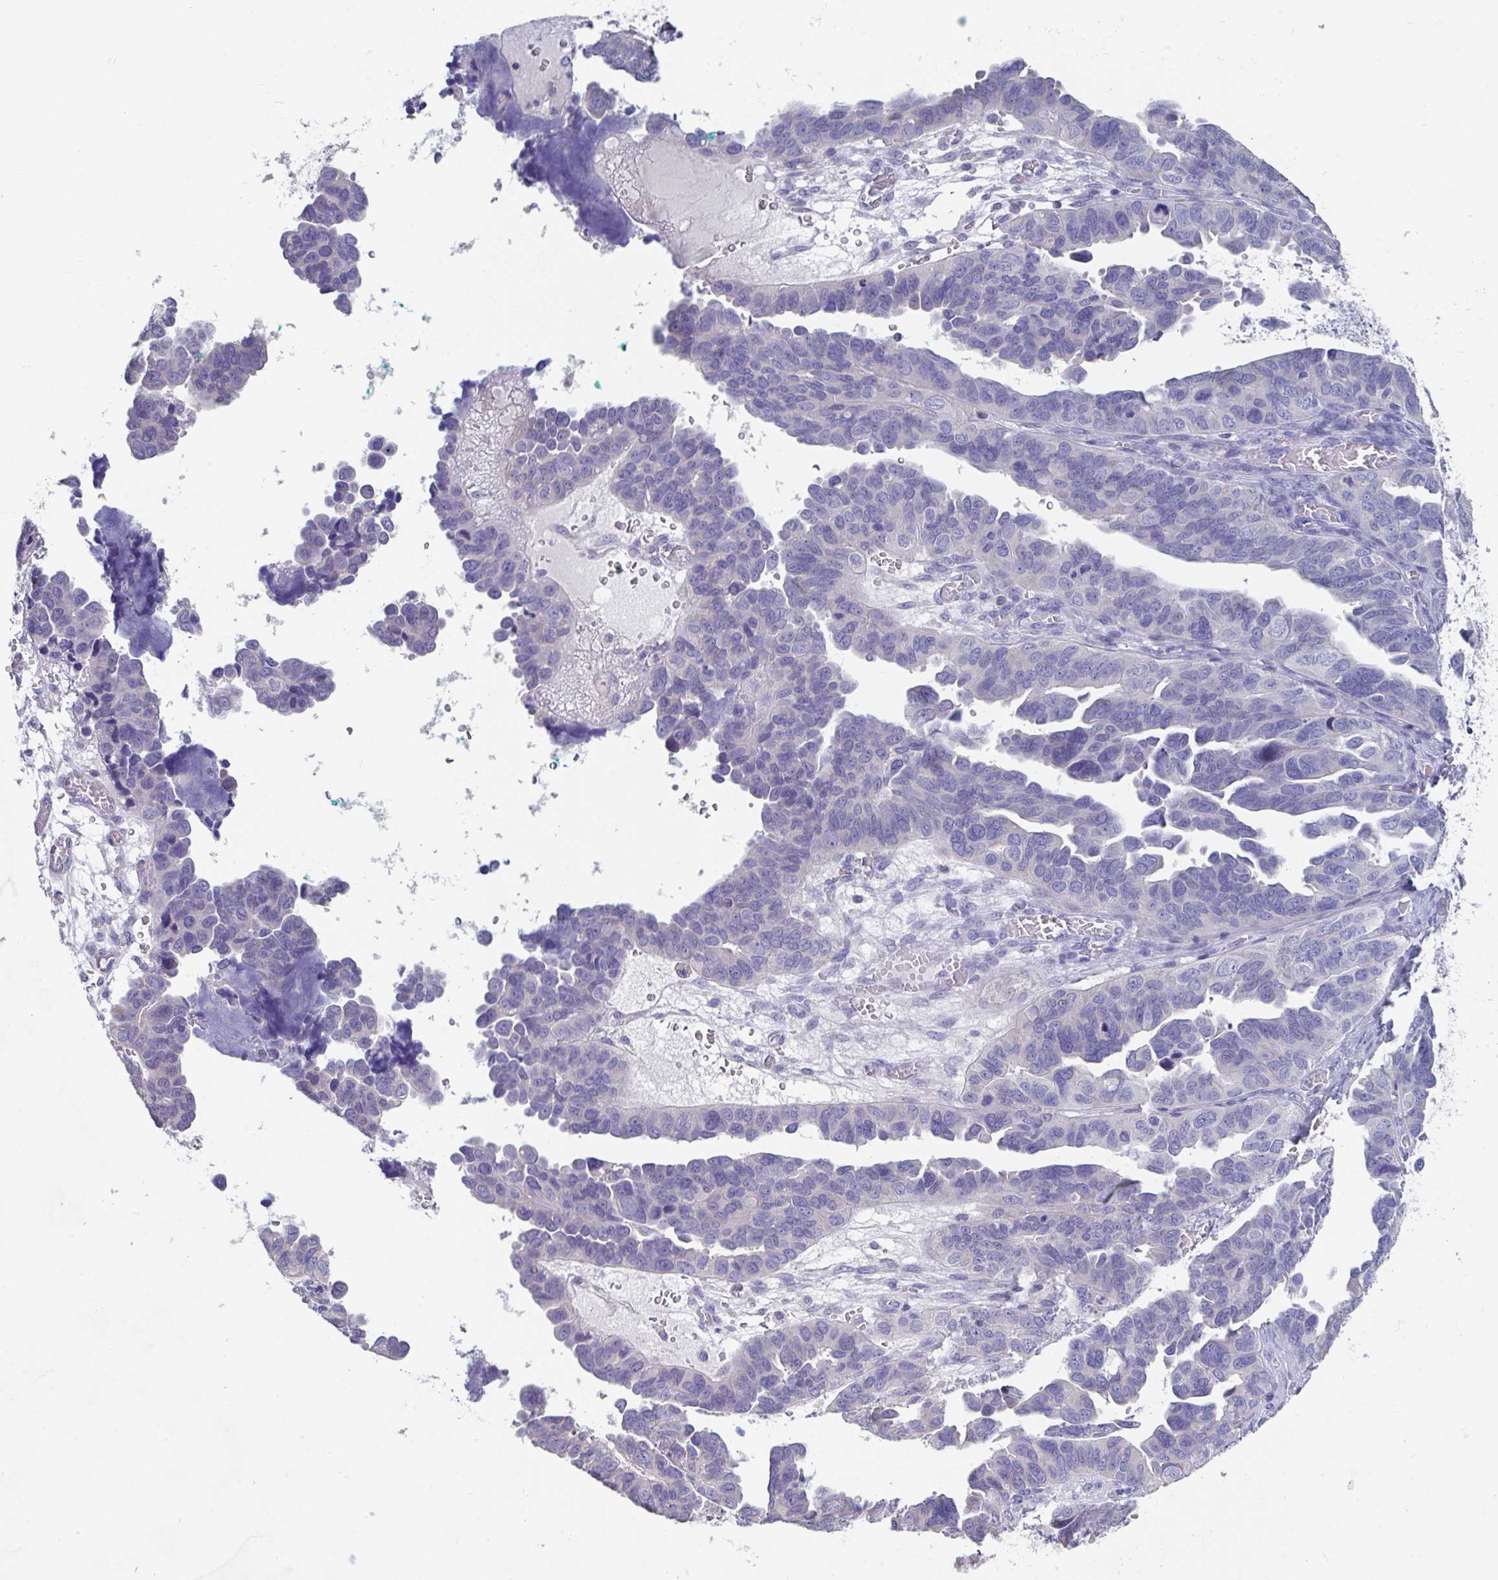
{"staining": {"intensity": "negative", "quantity": "none", "location": "none"}, "tissue": "ovarian cancer", "cell_type": "Tumor cells", "image_type": "cancer", "snomed": [{"axis": "morphology", "description": "Cystadenocarcinoma, serous, NOS"}, {"axis": "topography", "description": "Ovary"}], "caption": "Ovarian cancer was stained to show a protein in brown. There is no significant expression in tumor cells. Brightfield microscopy of IHC stained with DAB (brown) and hematoxylin (blue), captured at high magnification.", "gene": "LRRC58", "patient": {"sex": "female", "age": 64}}